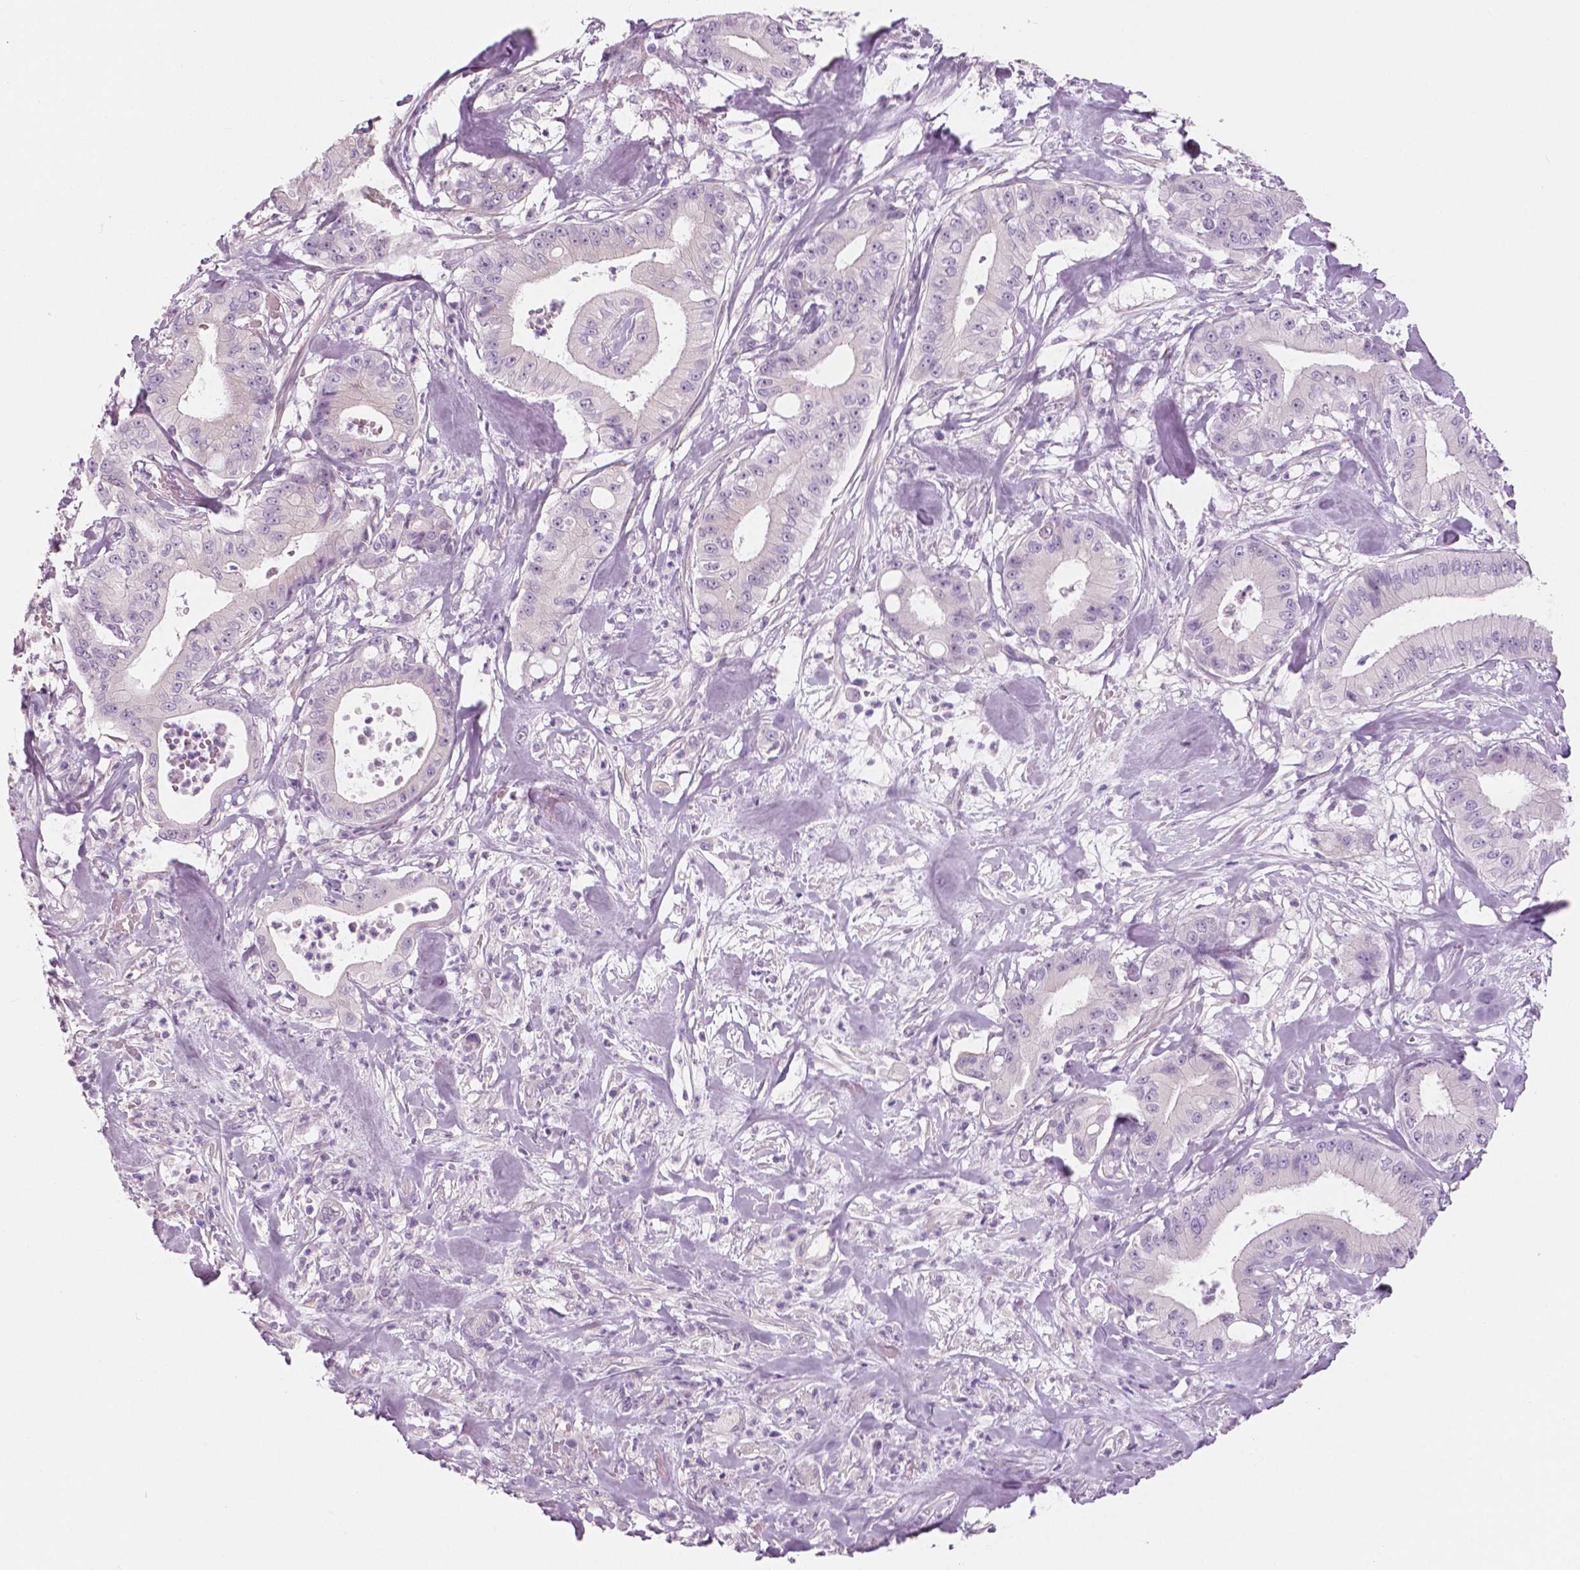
{"staining": {"intensity": "negative", "quantity": "none", "location": "none"}, "tissue": "pancreatic cancer", "cell_type": "Tumor cells", "image_type": "cancer", "snomed": [{"axis": "morphology", "description": "Adenocarcinoma, NOS"}, {"axis": "topography", "description": "Pancreas"}], "caption": "IHC of human pancreatic cancer exhibits no positivity in tumor cells.", "gene": "SLC24A1", "patient": {"sex": "male", "age": 71}}